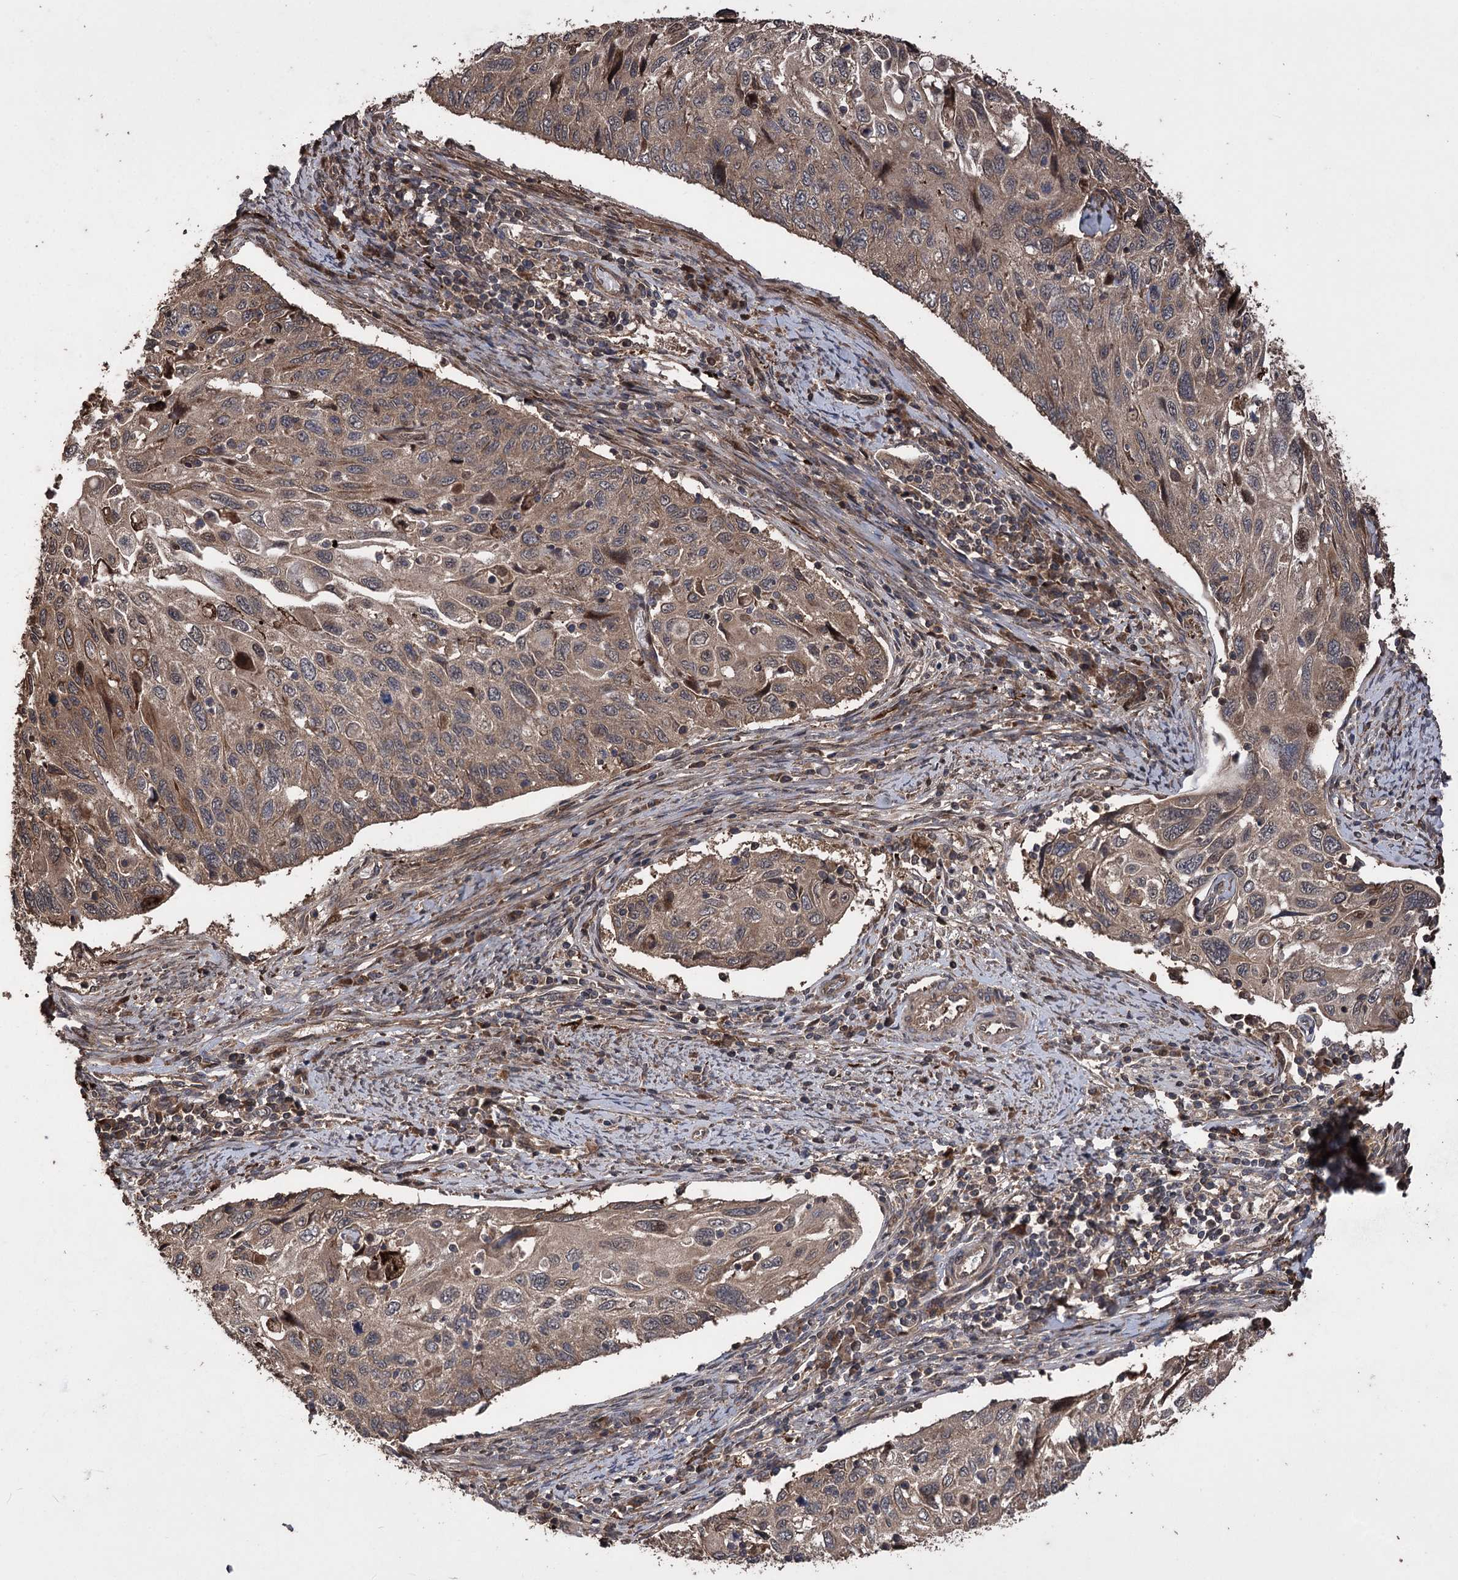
{"staining": {"intensity": "moderate", "quantity": ">75%", "location": "cytoplasmic/membranous"}, "tissue": "cervical cancer", "cell_type": "Tumor cells", "image_type": "cancer", "snomed": [{"axis": "morphology", "description": "Squamous cell carcinoma, NOS"}, {"axis": "topography", "description": "Cervix"}], "caption": "Immunohistochemical staining of cervical squamous cell carcinoma shows medium levels of moderate cytoplasmic/membranous protein expression in about >75% of tumor cells. The staining was performed using DAB (3,3'-diaminobenzidine) to visualize the protein expression in brown, while the nuclei were stained in blue with hematoxylin (Magnification: 20x).", "gene": "RASSF3", "patient": {"sex": "female", "age": 70}}